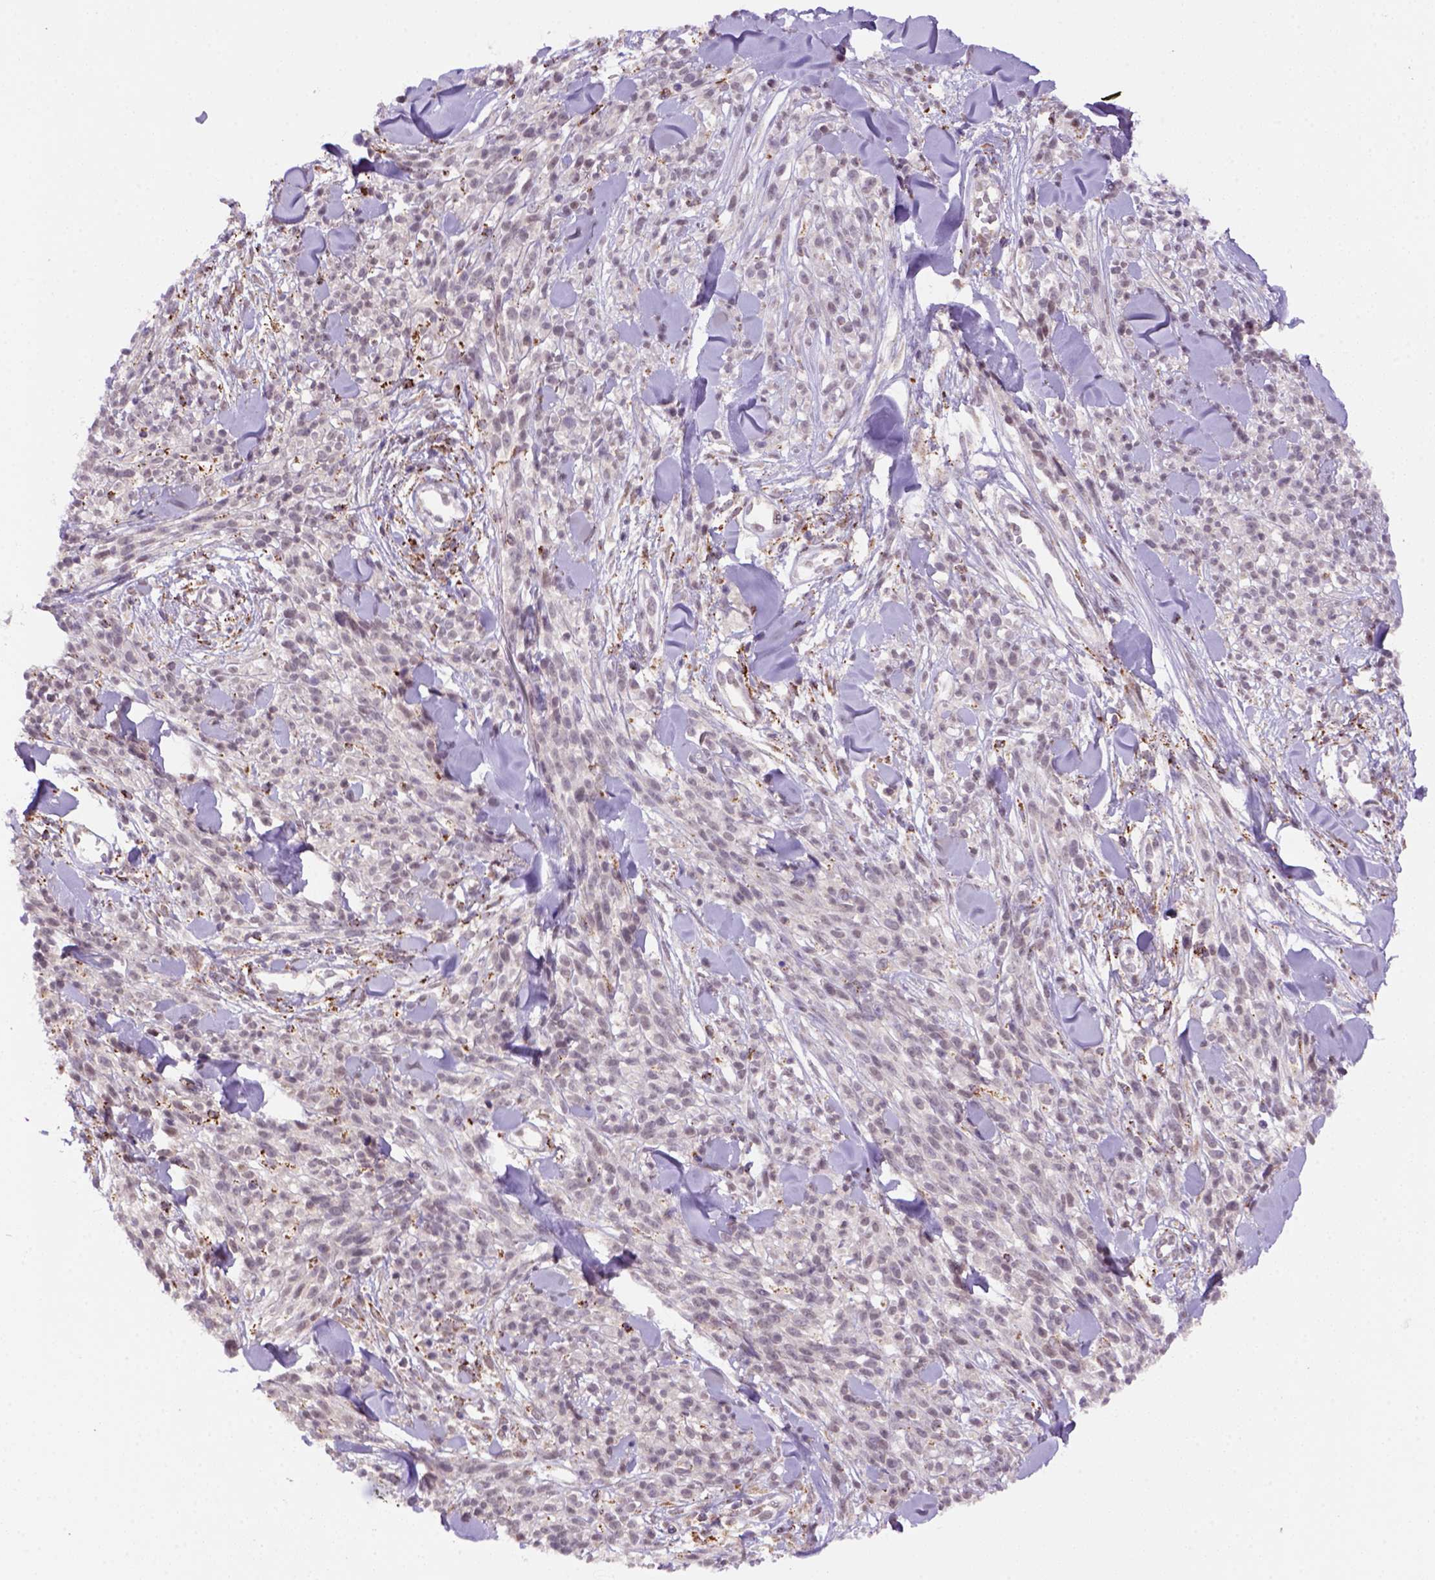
{"staining": {"intensity": "negative", "quantity": "none", "location": "none"}, "tissue": "melanoma", "cell_type": "Tumor cells", "image_type": "cancer", "snomed": [{"axis": "morphology", "description": "Malignant melanoma, NOS"}, {"axis": "topography", "description": "Skin"}, {"axis": "topography", "description": "Skin of trunk"}], "caption": "Melanoma was stained to show a protein in brown. There is no significant positivity in tumor cells.", "gene": "FZD7", "patient": {"sex": "male", "age": 74}}